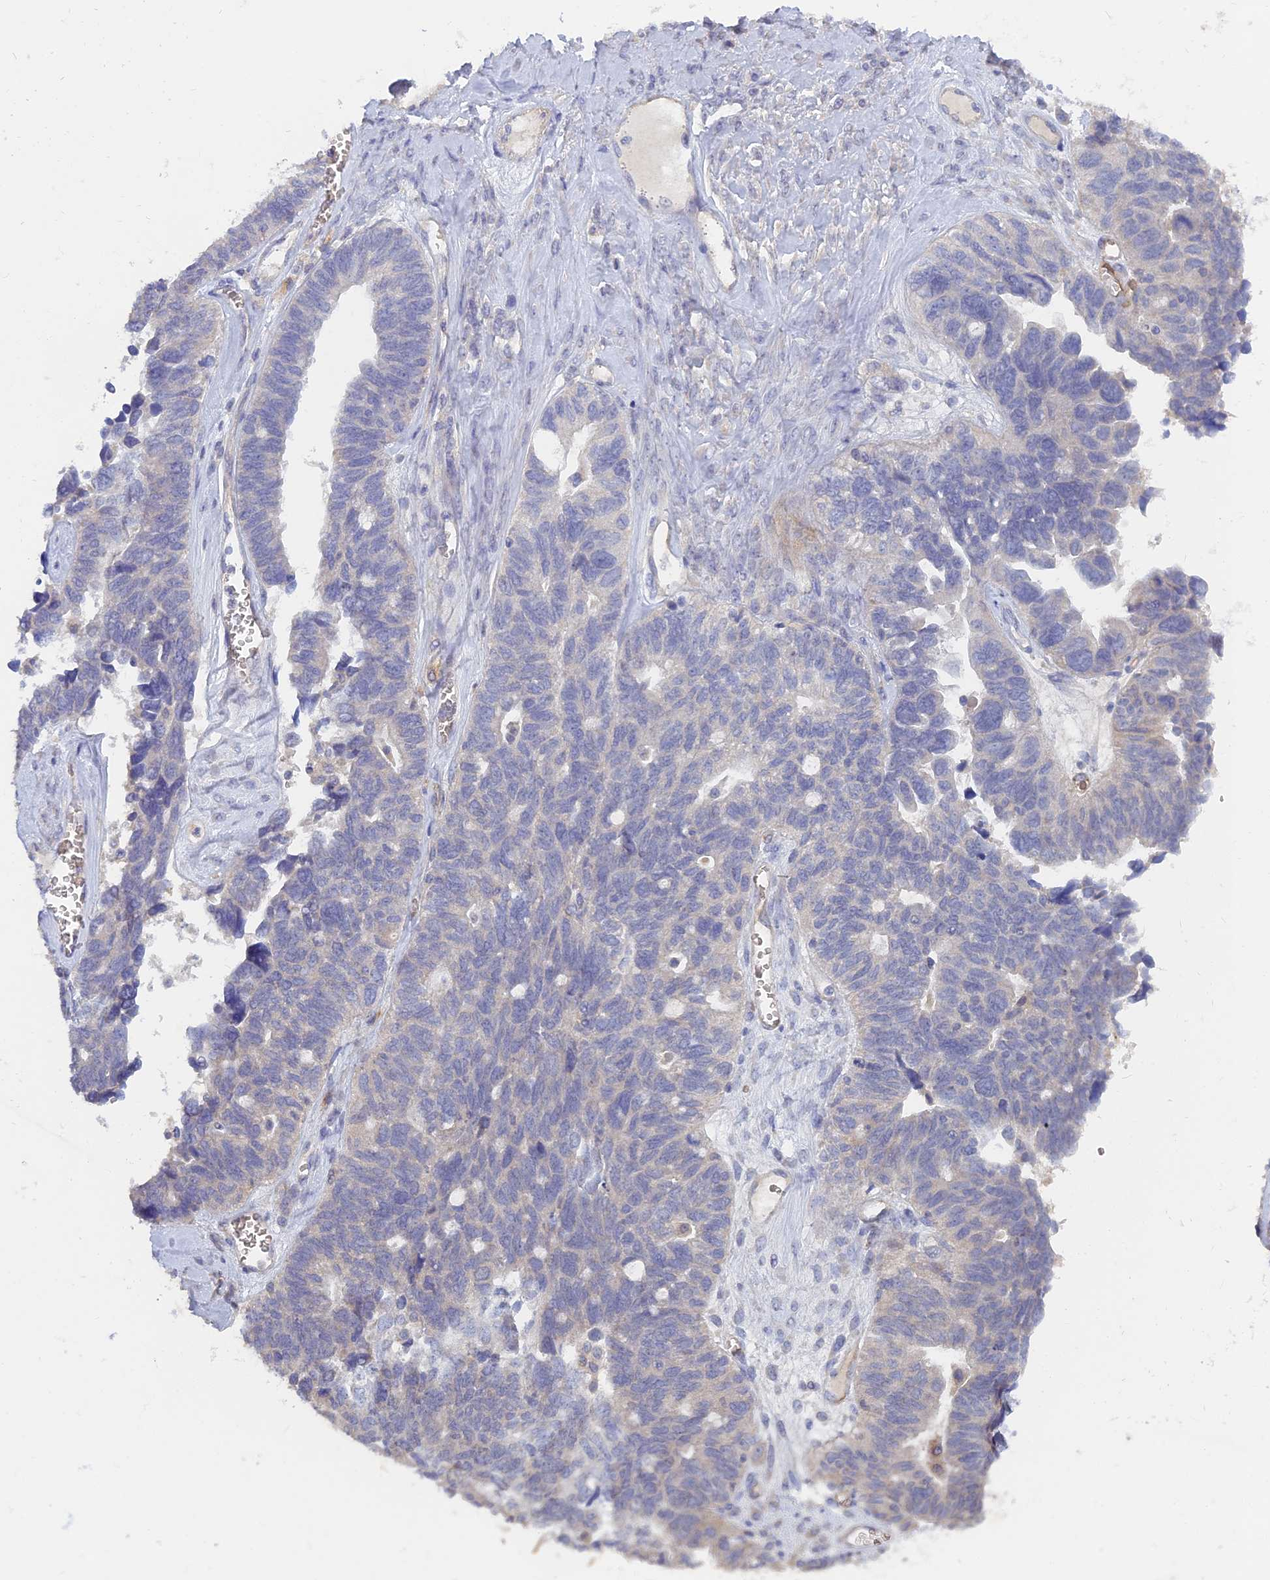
{"staining": {"intensity": "negative", "quantity": "none", "location": "none"}, "tissue": "ovarian cancer", "cell_type": "Tumor cells", "image_type": "cancer", "snomed": [{"axis": "morphology", "description": "Cystadenocarcinoma, serous, NOS"}, {"axis": "topography", "description": "Ovary"}], "caption": "The histopathology image displays no significant expression in tumor cells of ovarian cancer.", "gene": "ARRDC1", "patient": {"sex": "female", "age": 79}}